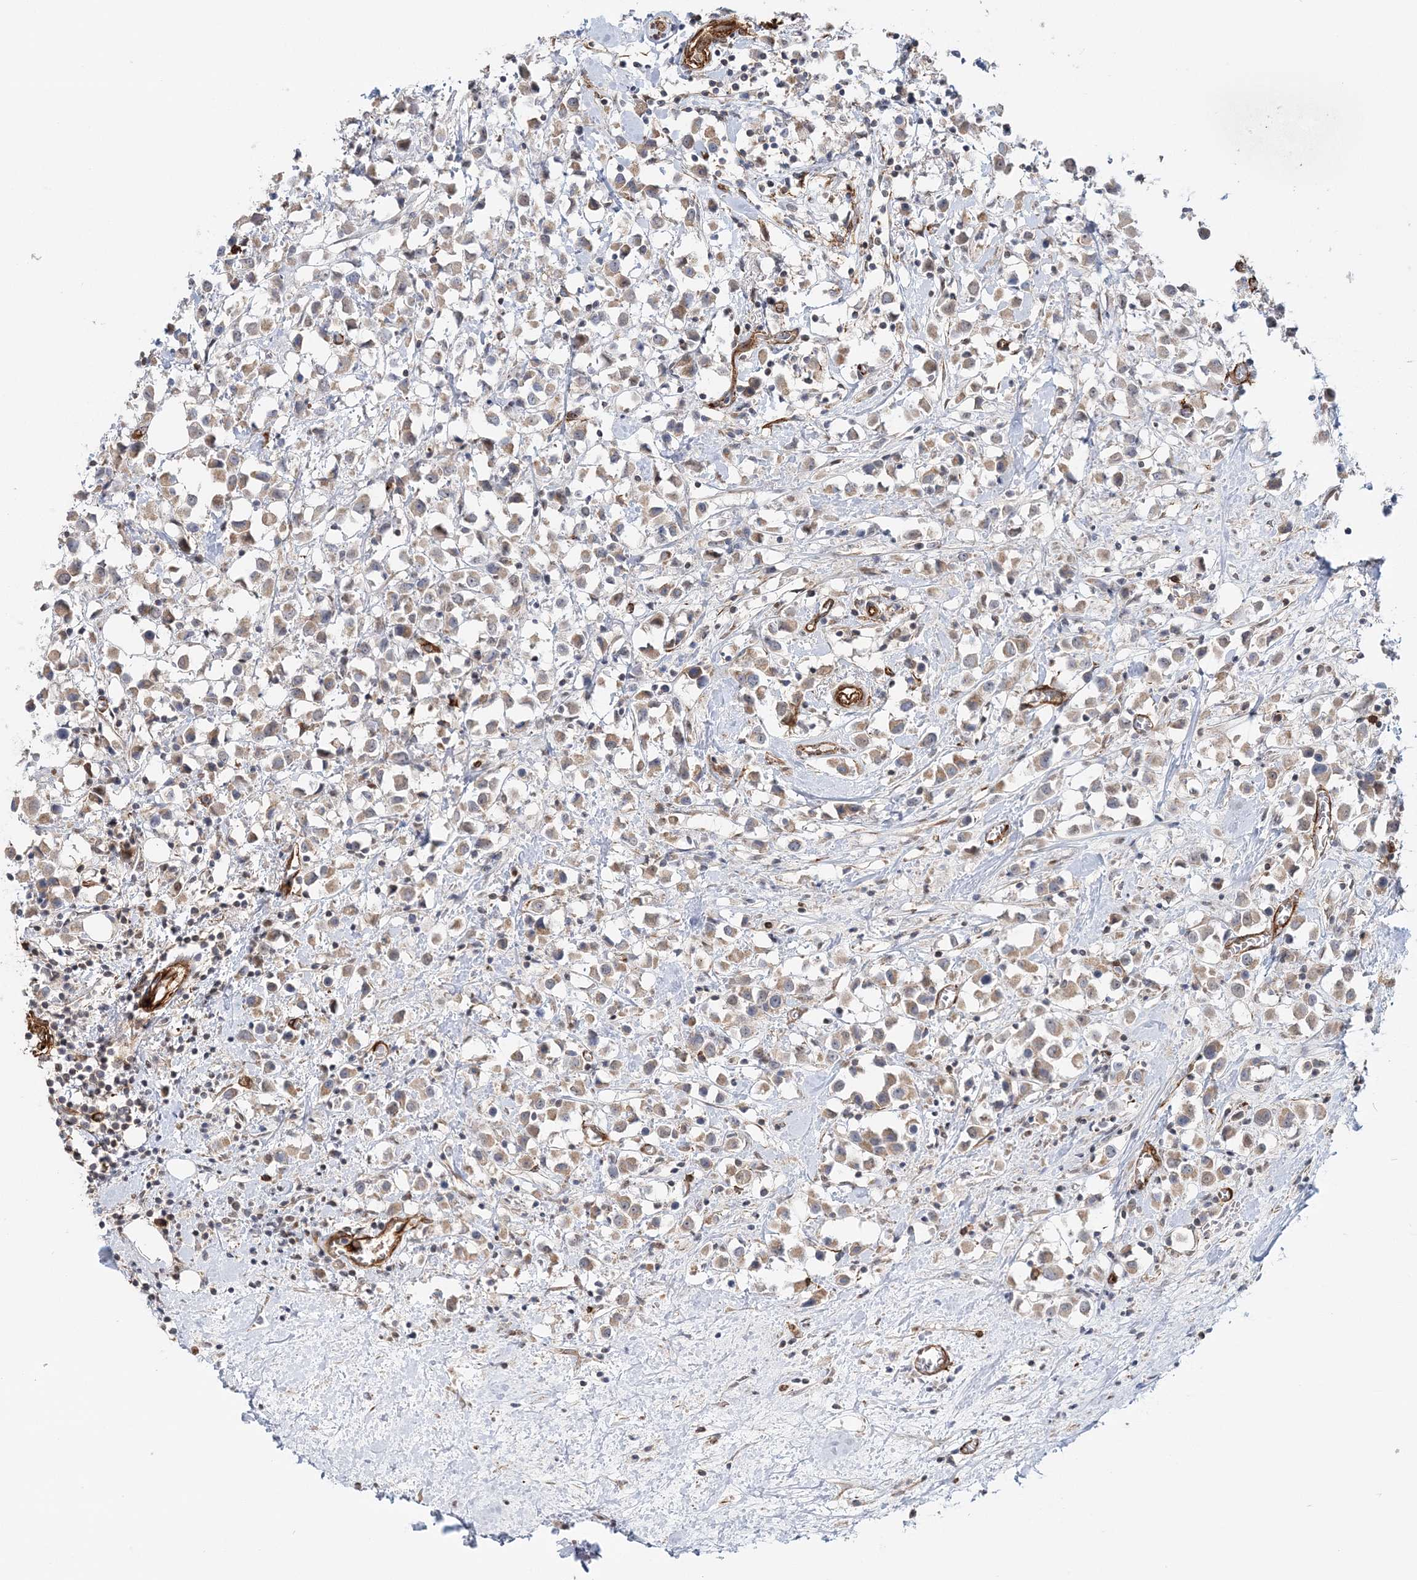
{"staining": {"intensity": "weak", "quantity": ">75%", "location": "cytoplasmic/membranous"}, "tissue": "breast cancer", "cell_type": "Tumor cells", "image_type": "cancer", "snomed": [{"axis": "morphology", "description": "Duct carcinoma"}, {"axis": "topography", "description": "Breast"}], "caption": "Weak cytoplasmic/membranous protein staining is seen in about >75% of tumor cells in breast cancer. (Stains: DAB (3,3'-diaminobenzidine) in brown, nuclei in blue, Microscopy: brightfield microscopy at high magnification).", "gene": "AFAP1L2", "patient": {"sex": "female", "age": 61}}